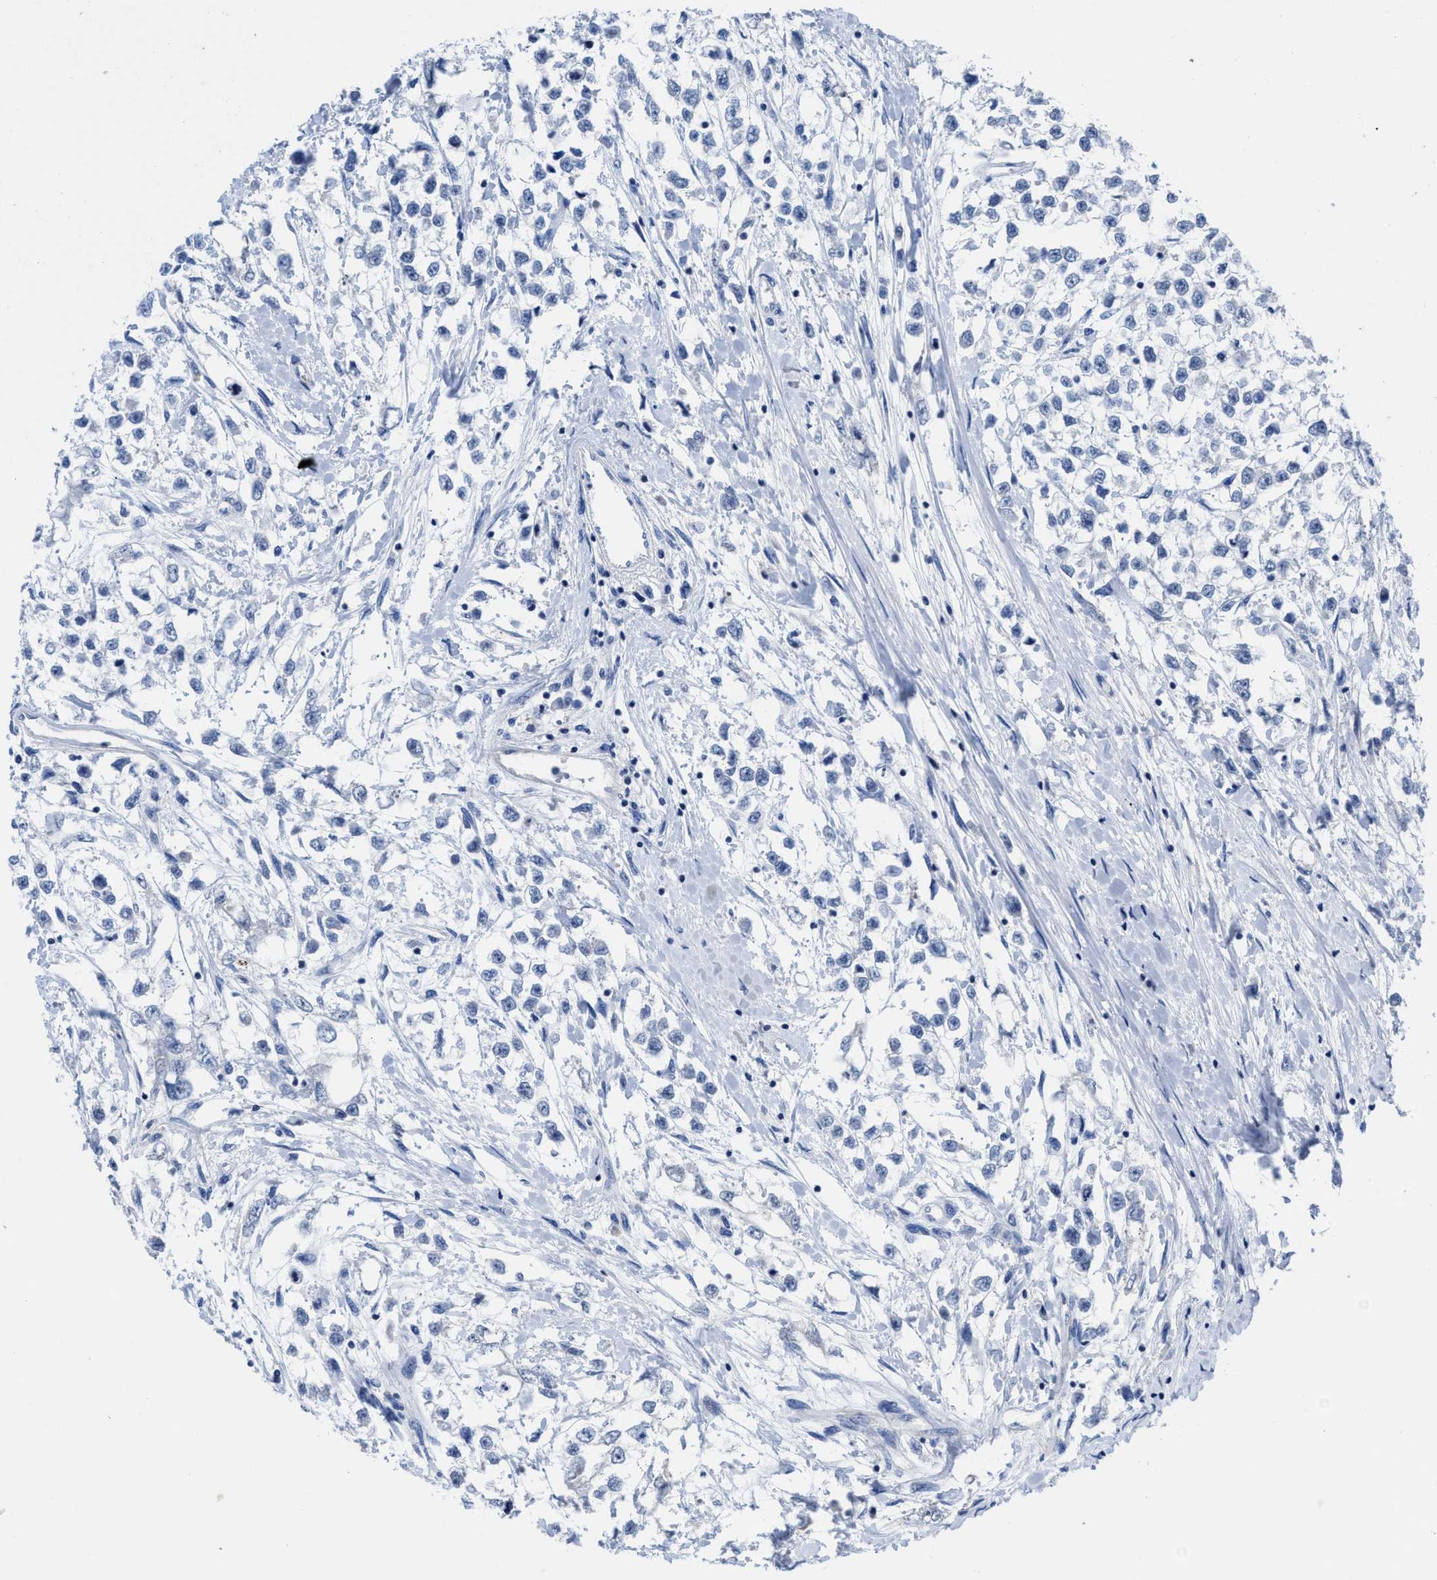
{"staining": {"intensity": "negative", "quantity": "none", "location": "none"}, "tissue": "testis cancer", "cell_type": "Tumor cells", "image_type": "cancer", "snomed": [{"axis": "morphology", "description": "Seminoma, NOS"}, {"axis": "morphology", "description": "Carcinoma, Embryonal, NOS"}, {"axis": "topography", "description": "Testis"}], "caption": "Immunohistochemistry histopathology image of human testis seminoma stained for a protein (brown), which shows no expression in tumor cells.", "gene": "HOOK1", "patient": {"sex": "male", "age": 51}}